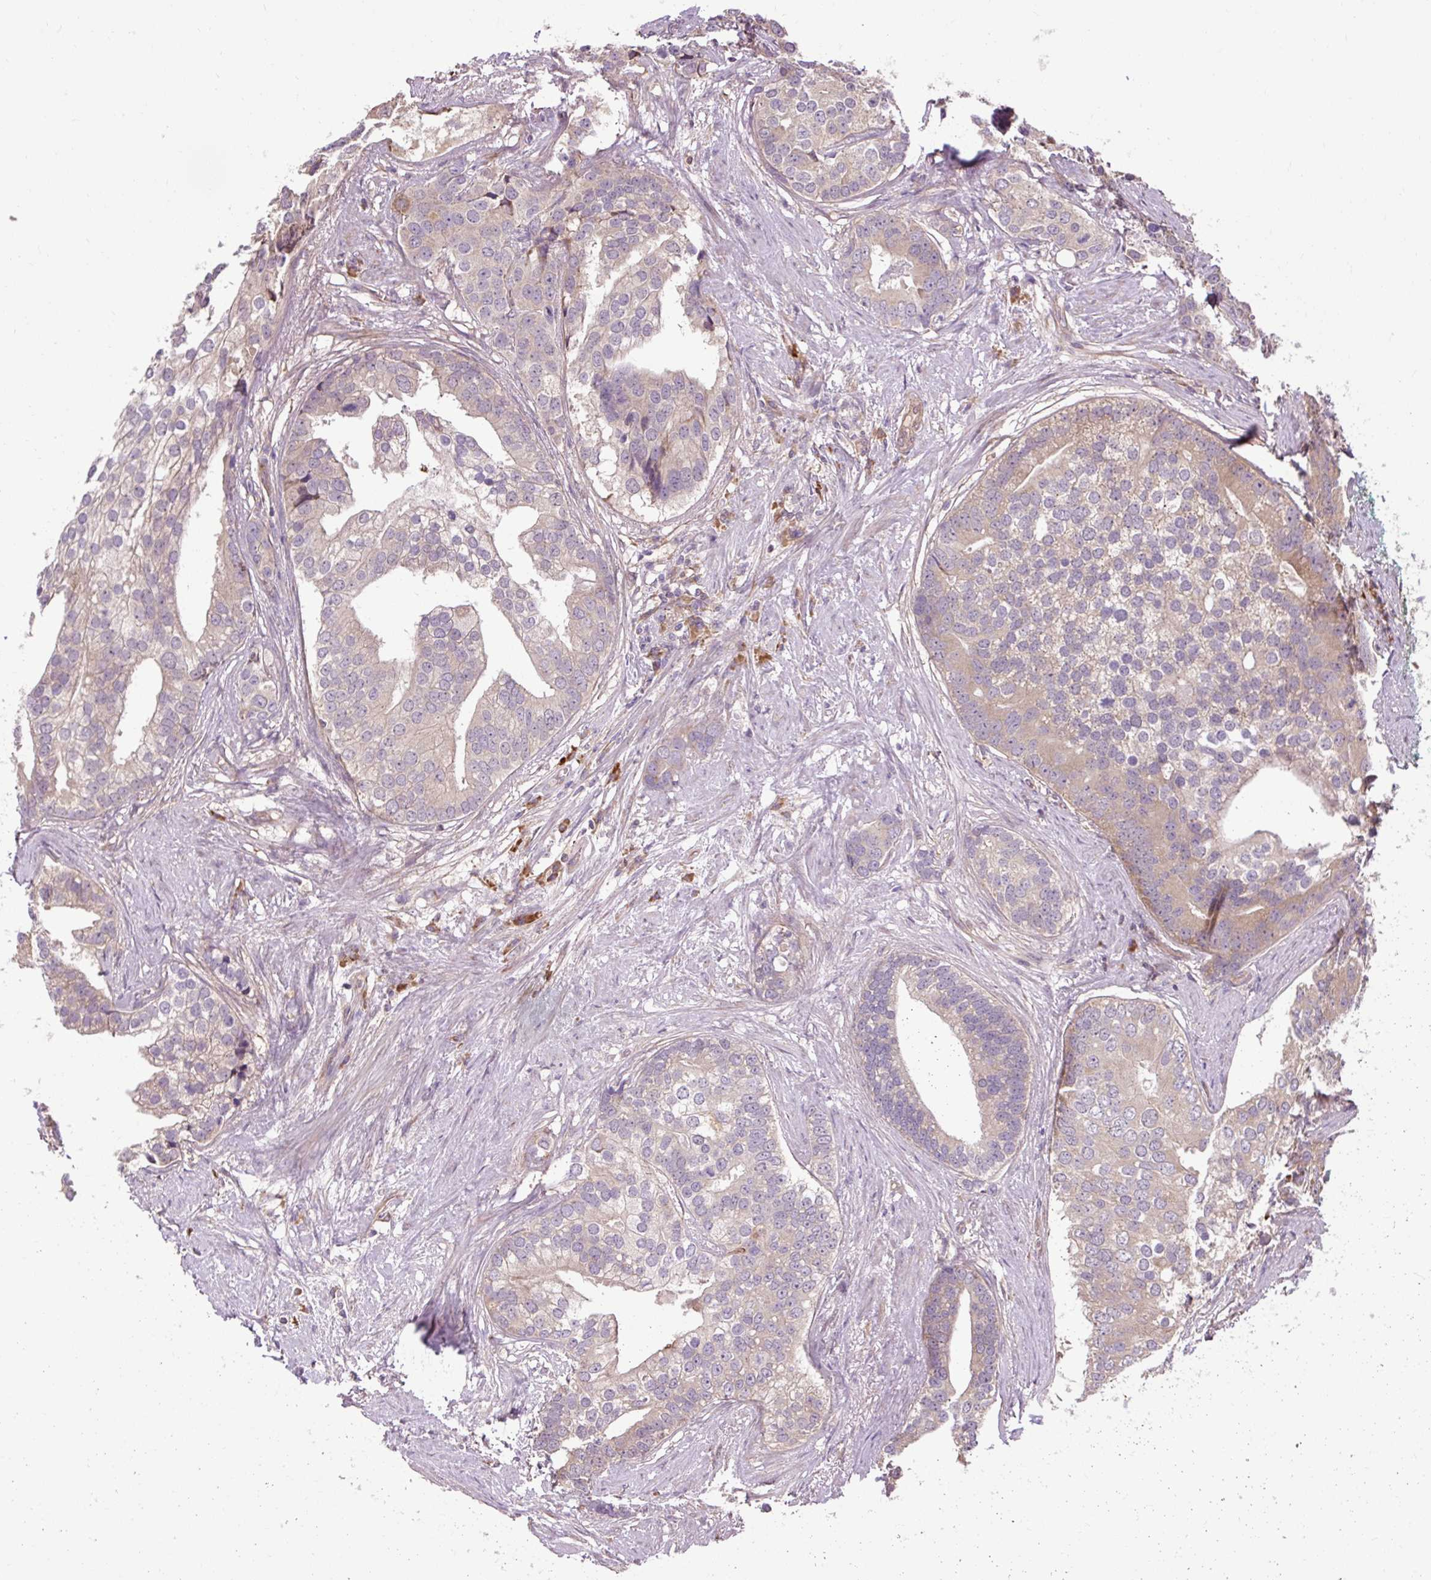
{"staining": {"intensity": "weak", "quantity": "<25%", "location": "cytoplasmic/membranous"}, "tissue": "prostate cancer", "cell_type": "Tumor cells", "image_type": "cancer", "snomed": [{"axis": "morphology", "description": "Adenocarcinoma, High grade"}, {"axis": "topography", "description": "Prostate"}], "caption": "Immunohistochemistry (IHC) image of neoplastic tissue: high-grade adenocarcinoma (prostate) stained with DAB (3,3'-diaminobenzidine) reveals no significant protein expression in tumor cells.", "gene": "FLRT1", "patient": {"sex": "male", "age": 62}}